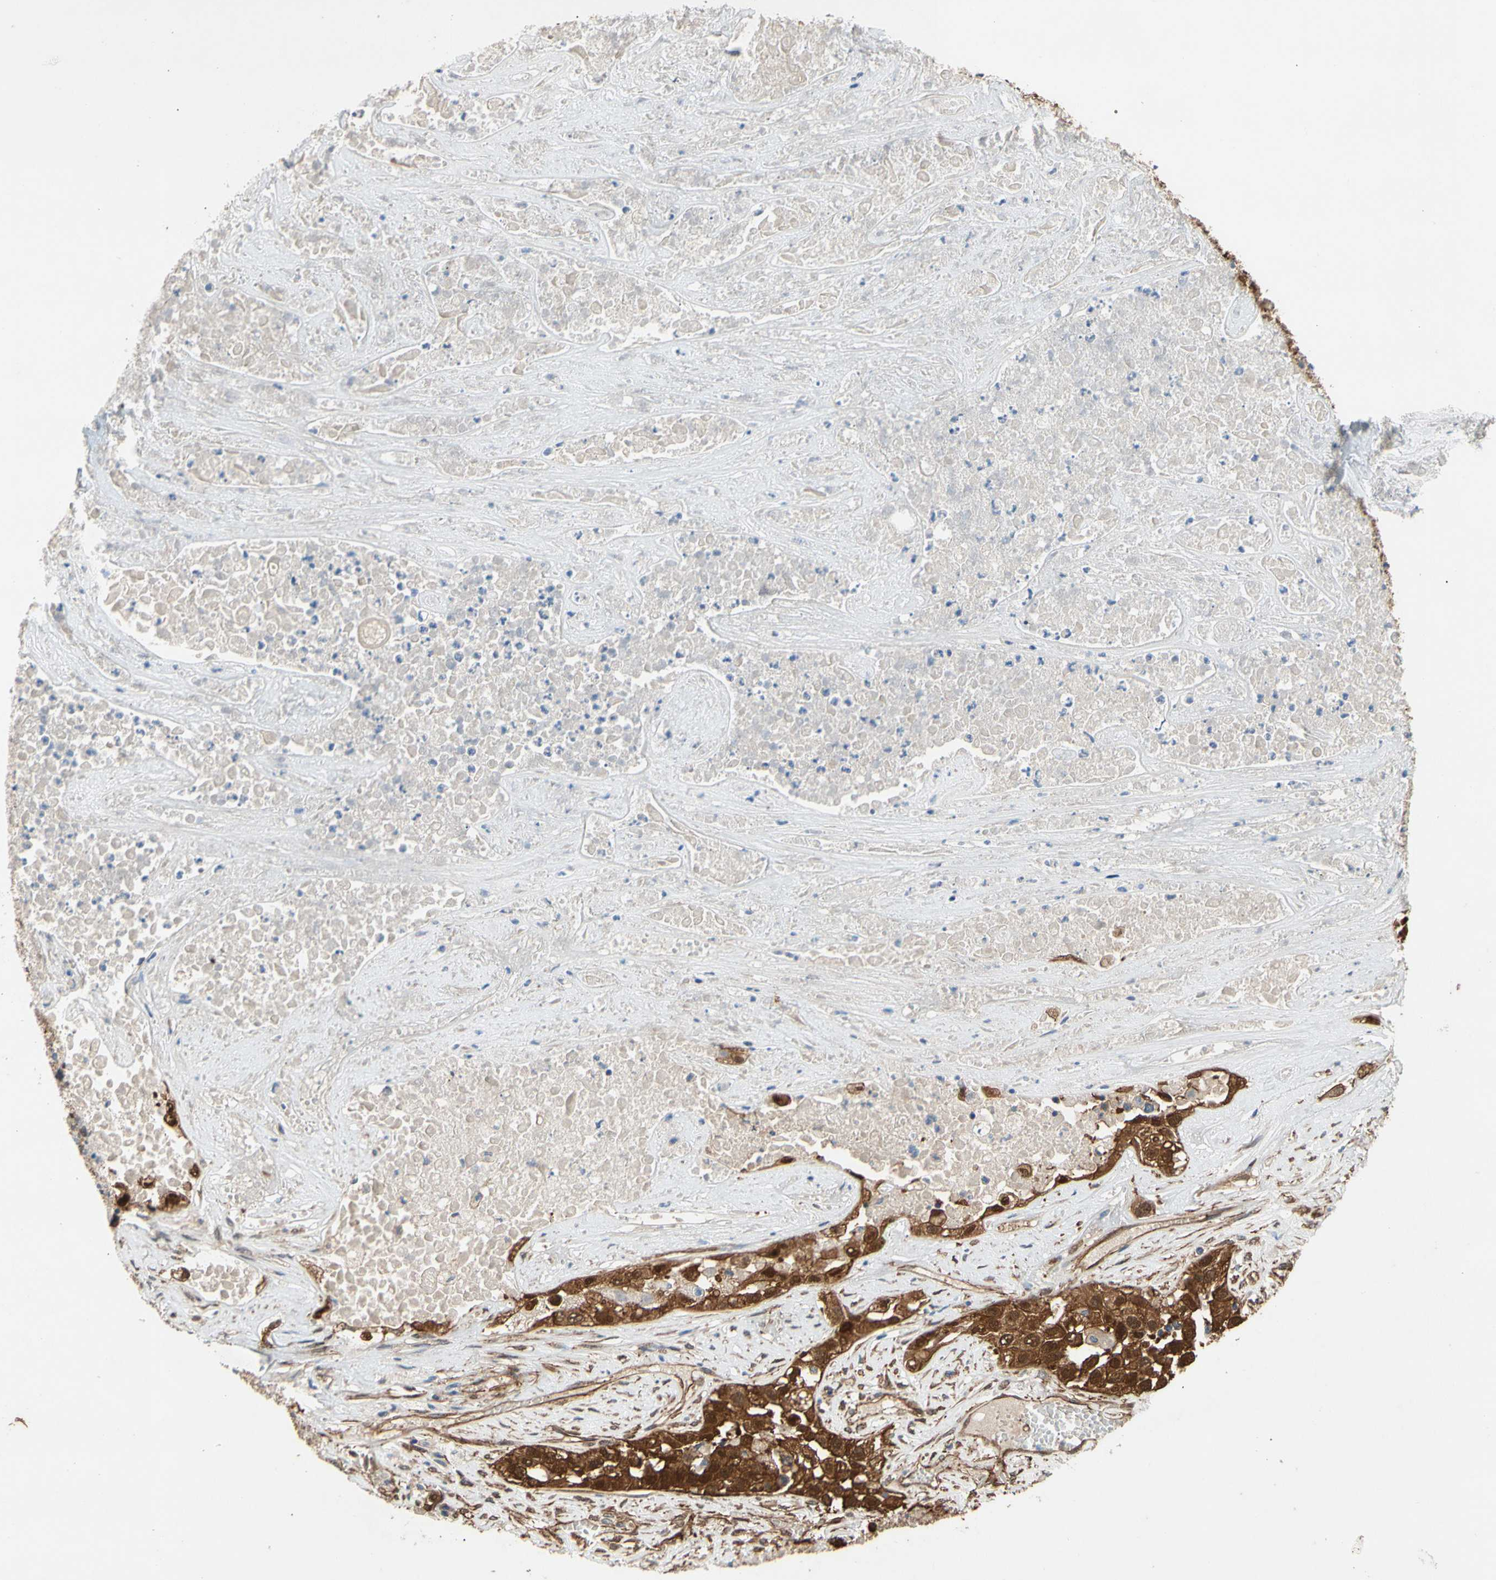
{"staining": {"intensity": "moderate", "quantity": "25%-75%", "location": "cytoplasmic/membranous,nuclear"}, "tissue": "lung cancer", "cell_type": "Tumor cells", "image_type": "cancer", "snomed": [{"axis": "morphology", "description": "Squamous cell carcinoma, NOS"}, {"axis": "topography", "description": "Lung"}], "caption": "Immunohistochemistry staining of lung squamous cell carcinoma, which exhibits medium levels of moderate cytoplasmic/membranous and nuclear positivity in about 25%-75% of tumor cells indicating moderate cytoplasmic/membranous and nuclear protein expression. The staining was performed using DAB (brown) for protein detection and nuclei were counterstained in hematoxylin (blue).", "gene": "CTTNBP2", "patient": {"sex": "male", "age": 71}}